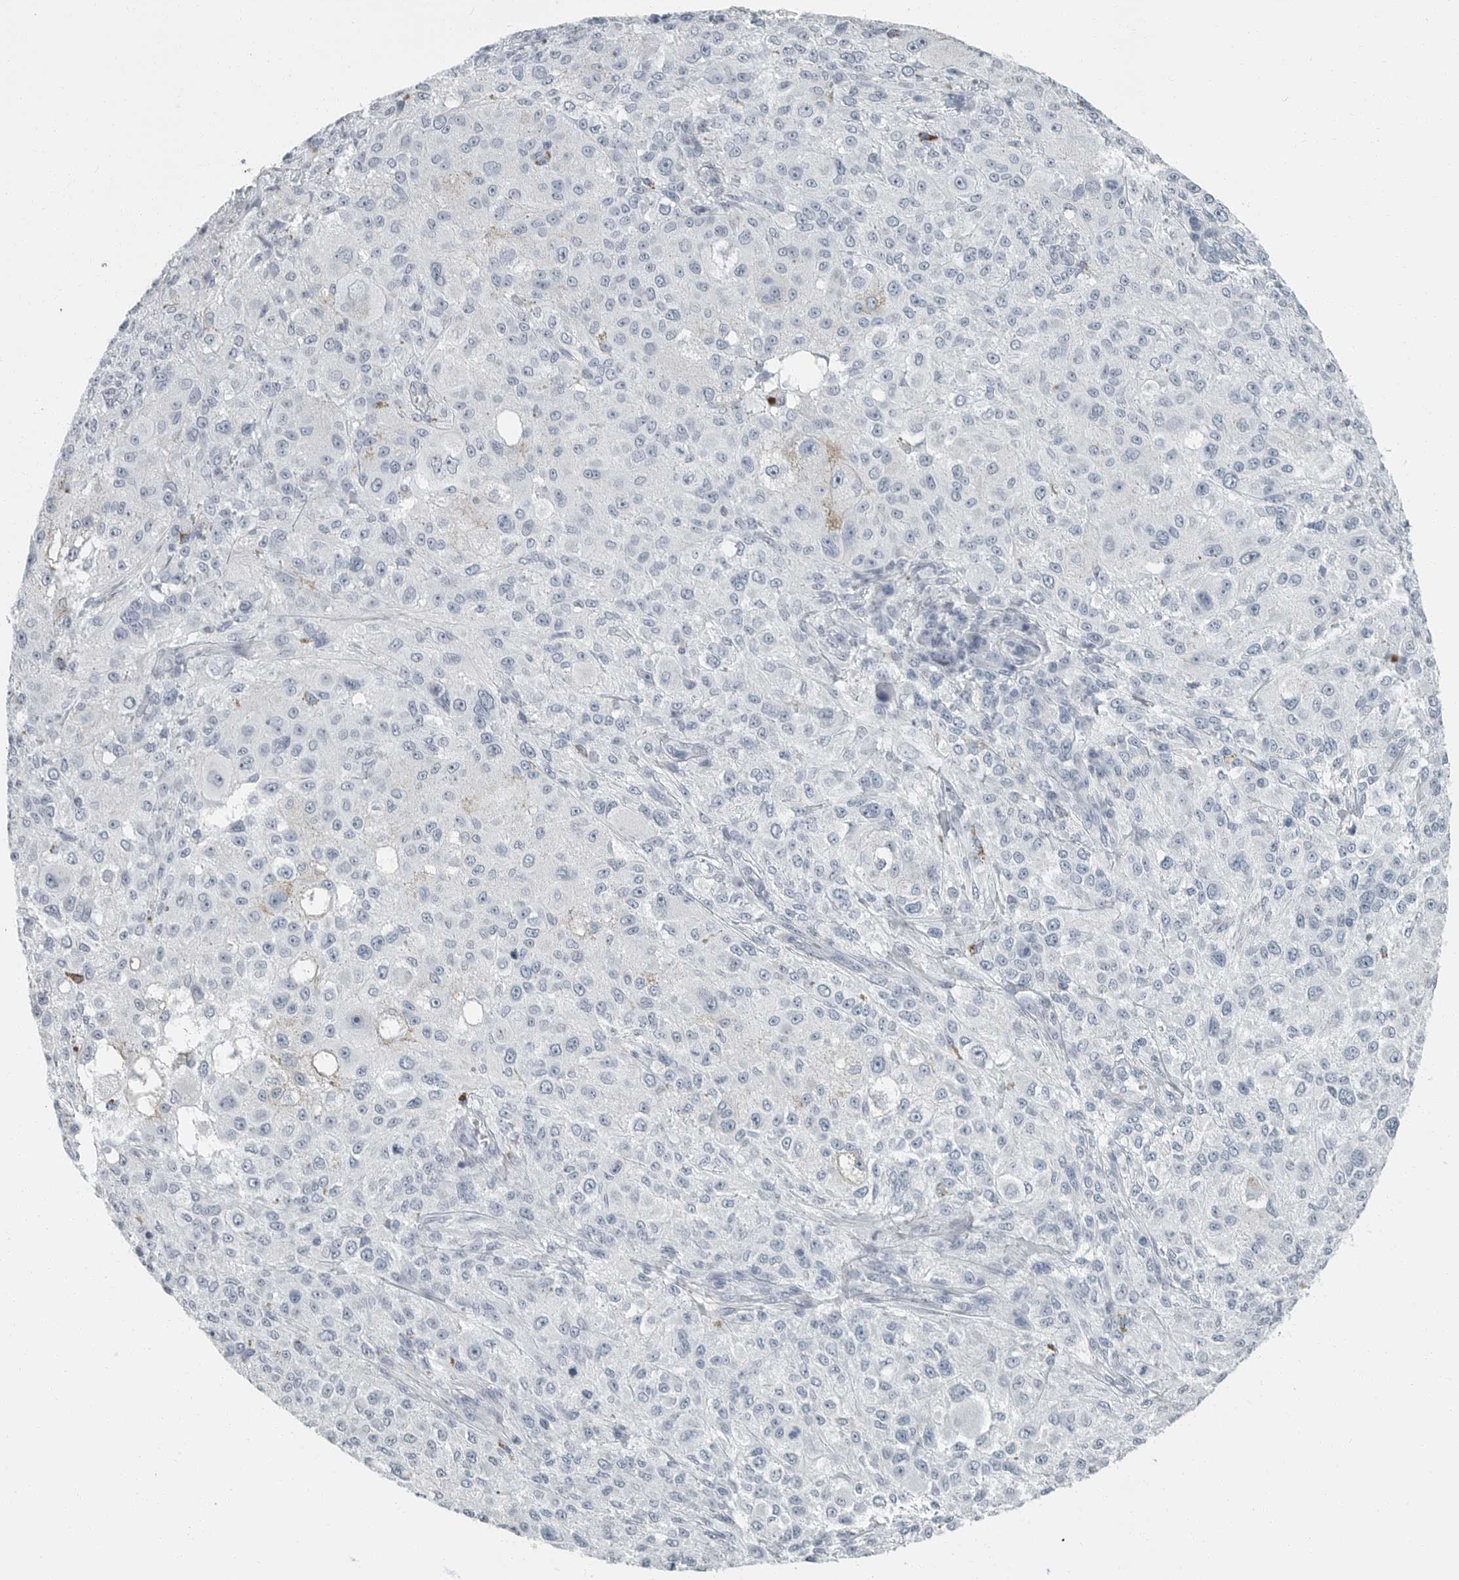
{"staining": {"intensity": "negative", "quantity": "none", "location": "none"}, "tissue": "melanoma", "cell_type": "Tumor cells", "image_type": "cancer", "snomed": [{"axis": "morphology", "description": "Necrosis, NOS"}, {"axis": "morphology", "description": "Malignant melanoma, NOS"}, {"axis": "topography", "description": "Skin"}], "caption": "IHC of human malignant melanoma exhibits no staining in tumor cells. (Brightfield microscopy of DAB (3,3'-diaminobenzidine) immunohistochemistry (IHC) at high magnification).", "gene": "ZPBP2", "patient": {"sex": "female", "age": 87}}